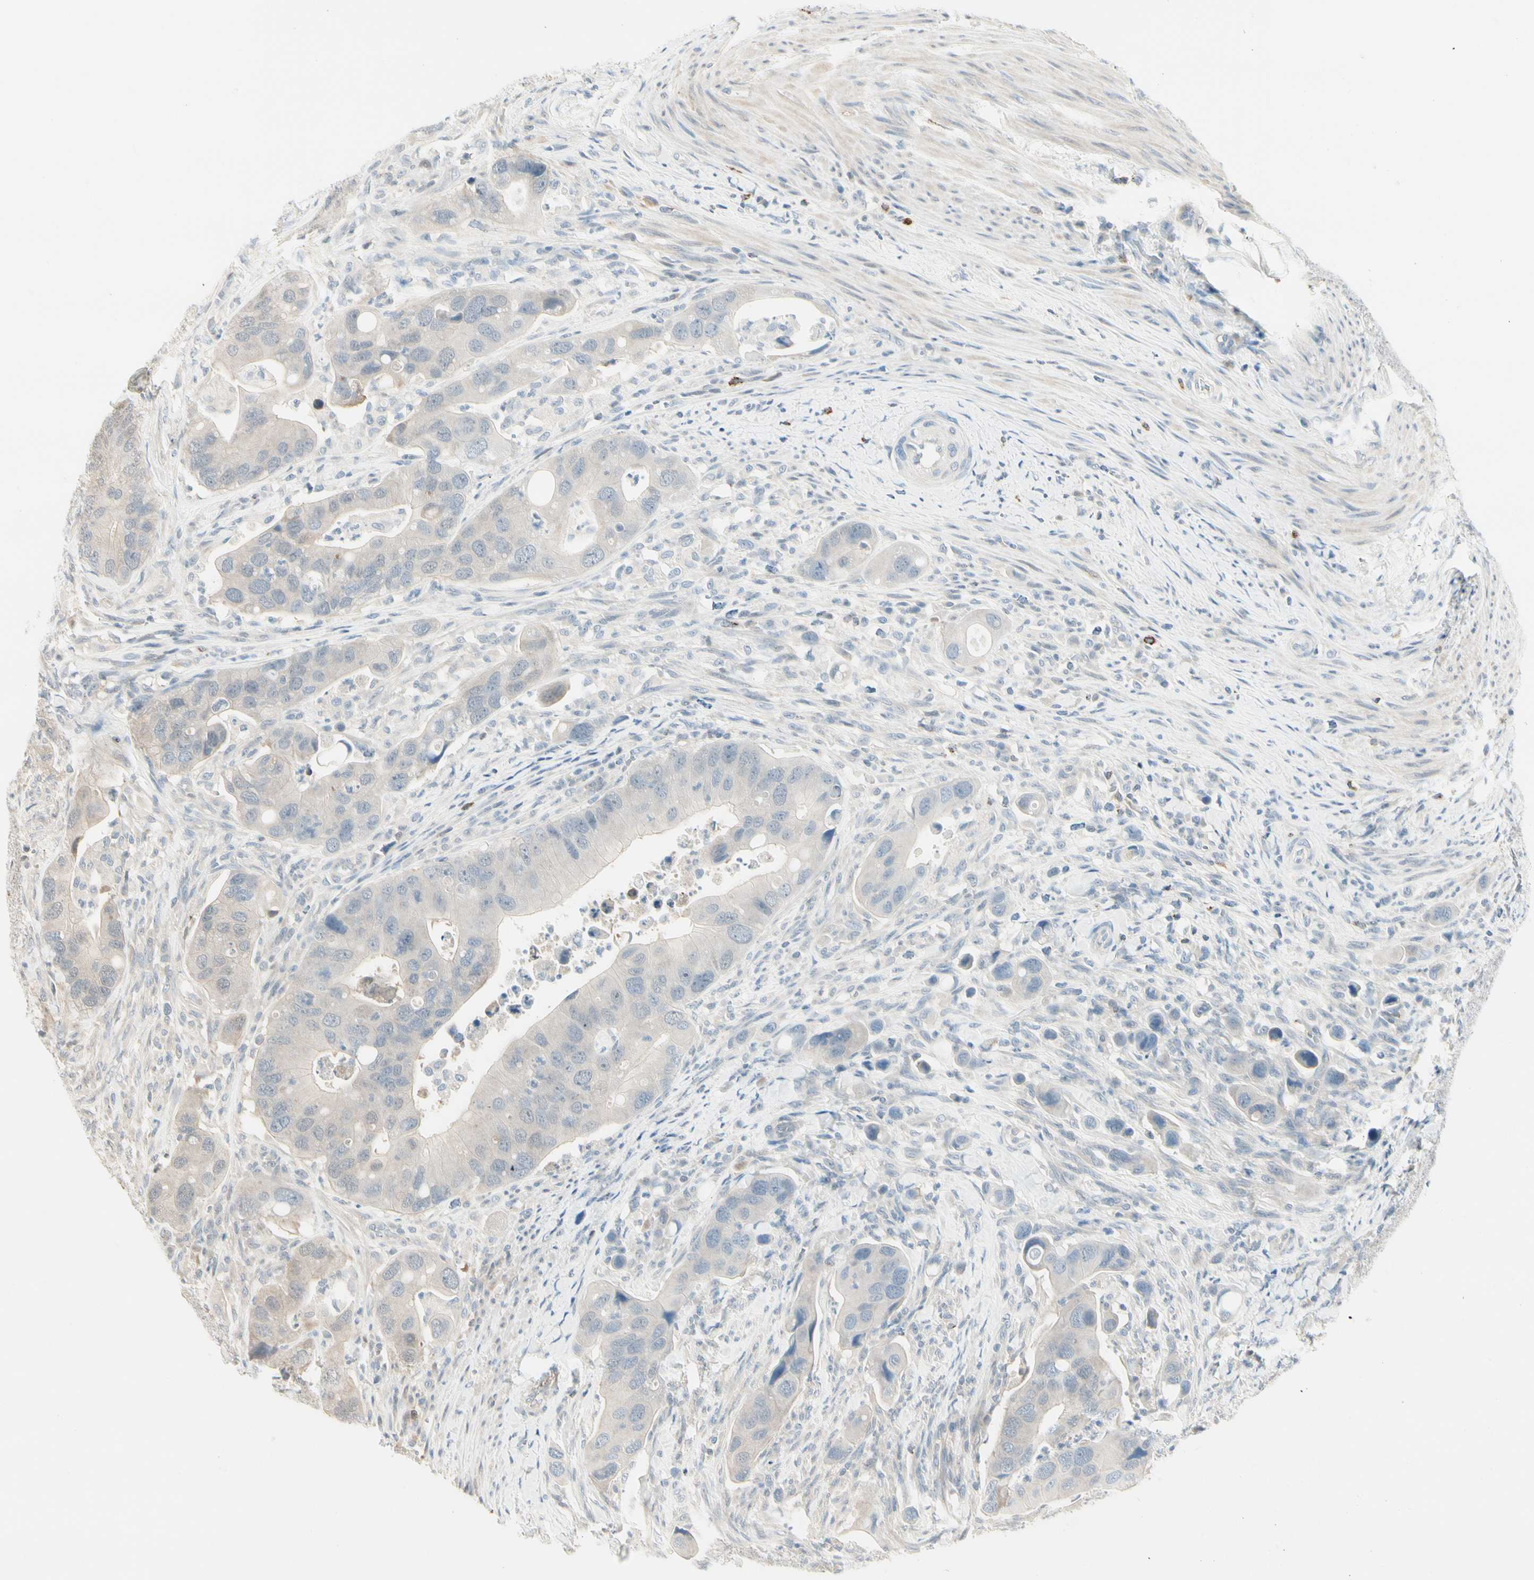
{"staining": {"intensity": "negative", "quantity": "none", "location": "none"}, "tissue": "colorectal cancer", "cell_type": "Tumor cells", "image_type": "cancer", "snomed": [{"axis": "morphology", "description": "Adenocarcinoma, NOS"}, {"axis": "topography", "description": "Rectum"}], "caption": "Tumor cells are negative for protein expression in human adenocarcinoma (colorectal). The staining is performed using DAB brown chromogen with nuclei counter-stained in using hematoxylin.", "gene": "EVC", "patient": {"sex": "female", "age": 57}}